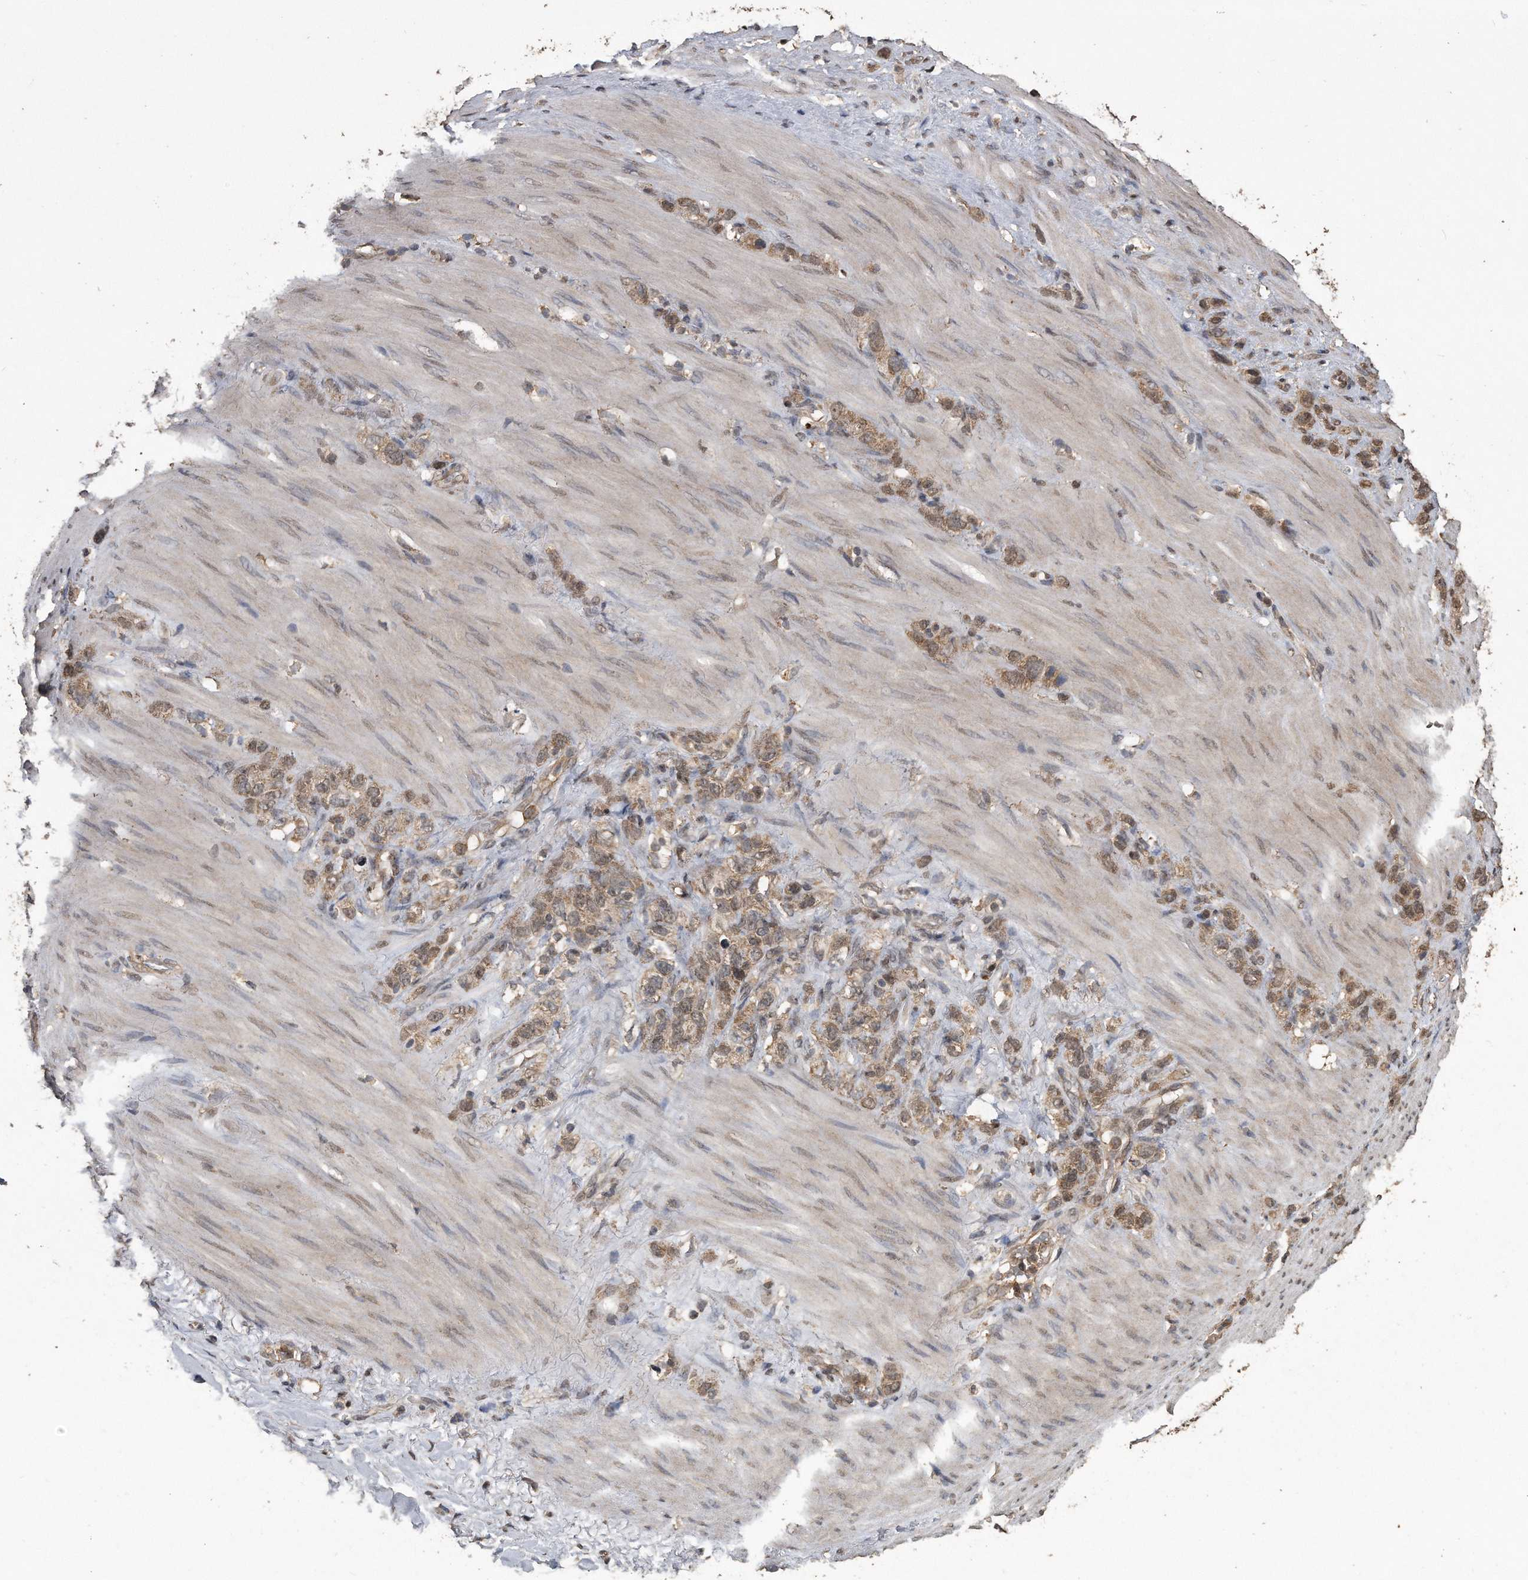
{"staining": {"intensity": "weak", "quantity": ">75%", "location": "cytoplasmic/membranous"}, "tissue": "stomach cancer", "cell_type": "Tumor cells", "image_type": "cancer", "snomed": [{"axis": "morphology", "description": "Normal tissue, NOS"}, {"axis": "morphology", "description": "Adenocarcinoma, NOS"}, {"axis": "morphology", "description": "Adenocarcinoma, High grade"}, {"axis": "topography", "description": "Stomach, upper"}, {"axis": "topography", "description": "Stomach"}], "caption": "About >75% of tumor cells in human adenocarcinoma (high-grade) (stomach) show weak cytoplasmic/membranous protein staining as visualized by brown immunohistochemical staining.", "gene": "CRYZL1", "patient": {"sex": "female", "age": 65}}